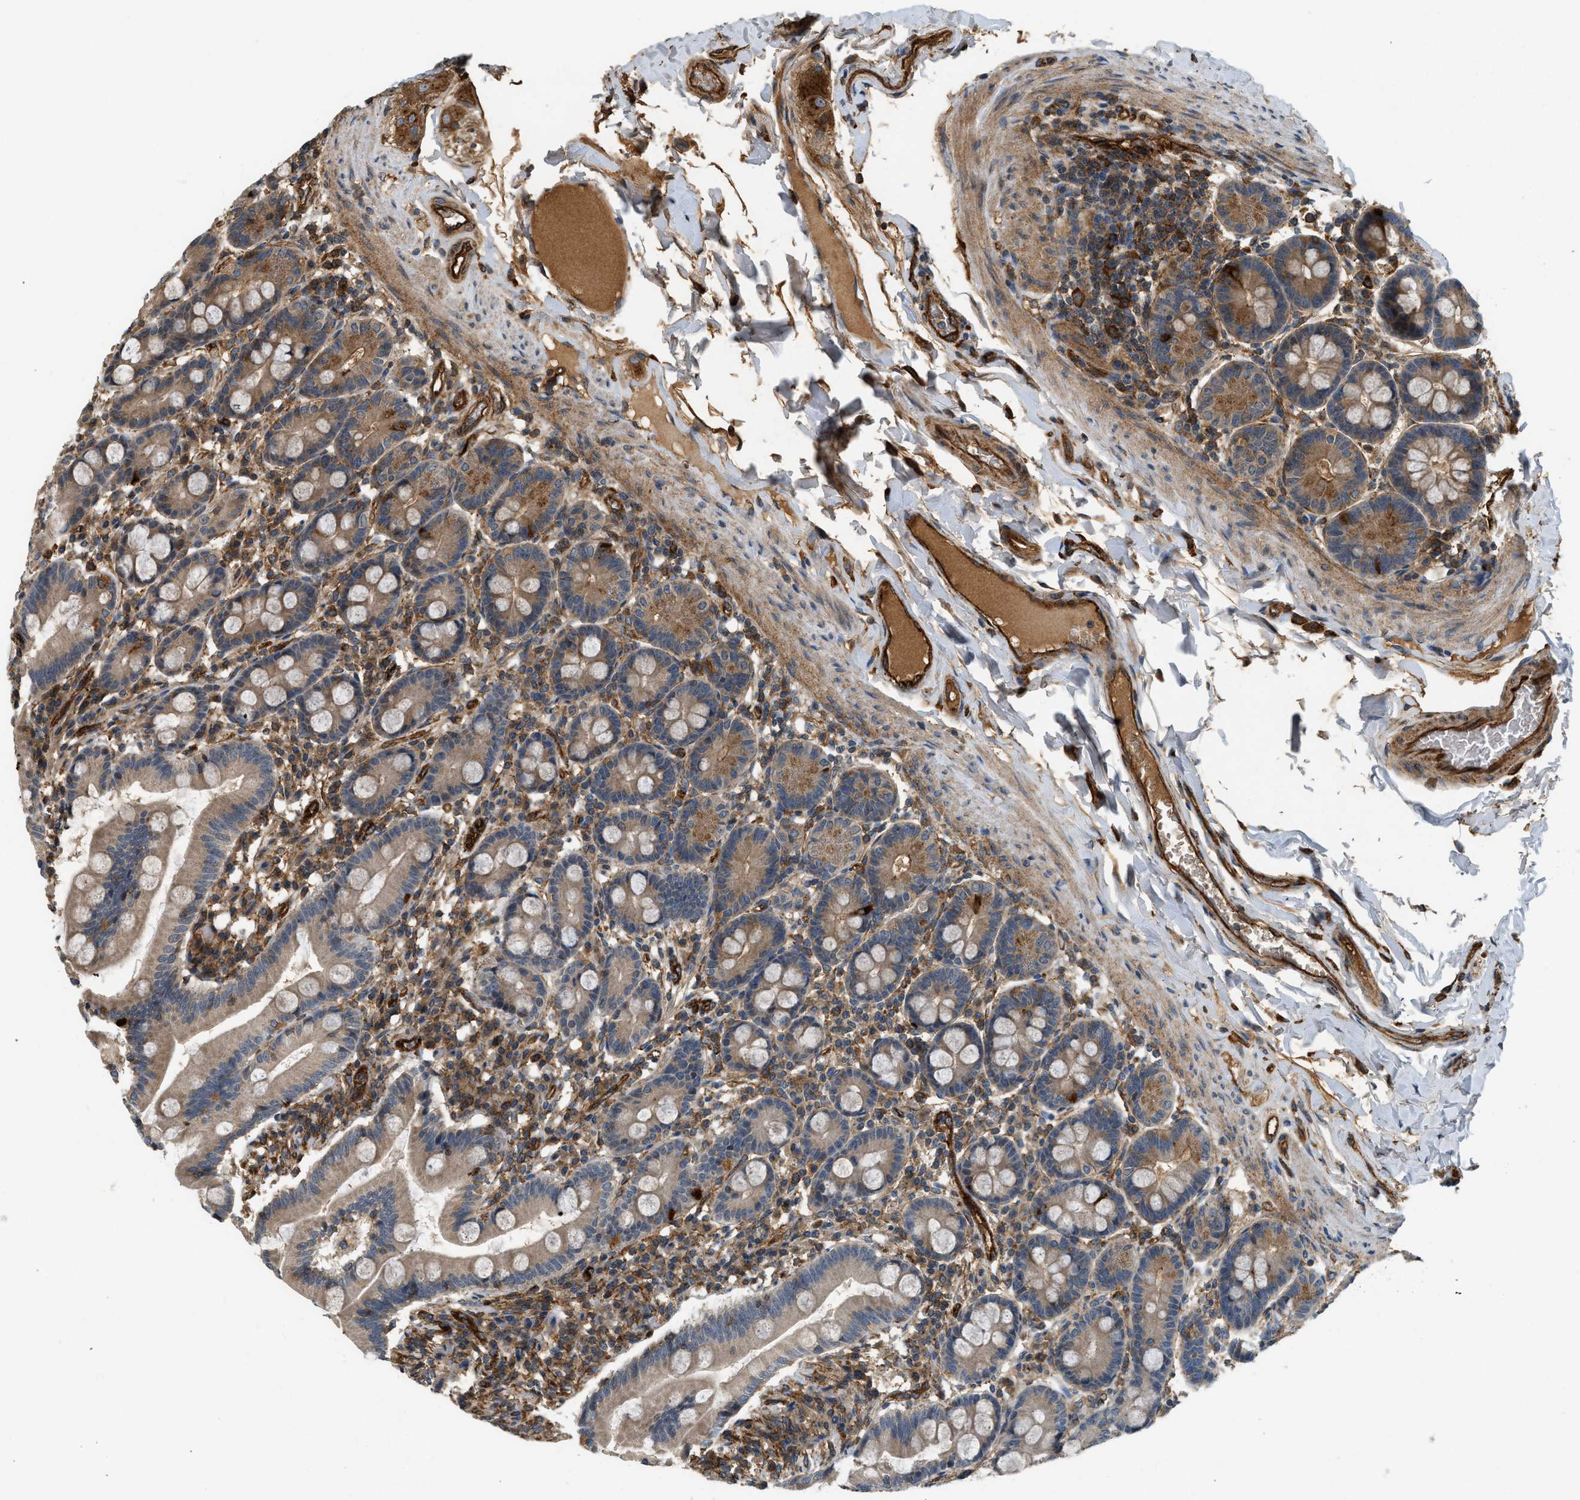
{"staining": {"intensity": "moderate", "quantity": ">75%", "location": "cytoplasmic/membranous"}, "tissue": "duodenum", "cell_type": "Glandular cells", "image_type": "normal", "snomed": [{"axis": "morphology", "description": "Normal tissue, NOS"}, {"axis": "topography", "description": "Duodenum"}], "caption": "Immunohistochemical staining of benign duodenum displays moderate cytoplasmic/membranous protein staining in about >75% of glandular cells.", "gene": "HIP1", "patient": {"sex": "male", "age": 50}}